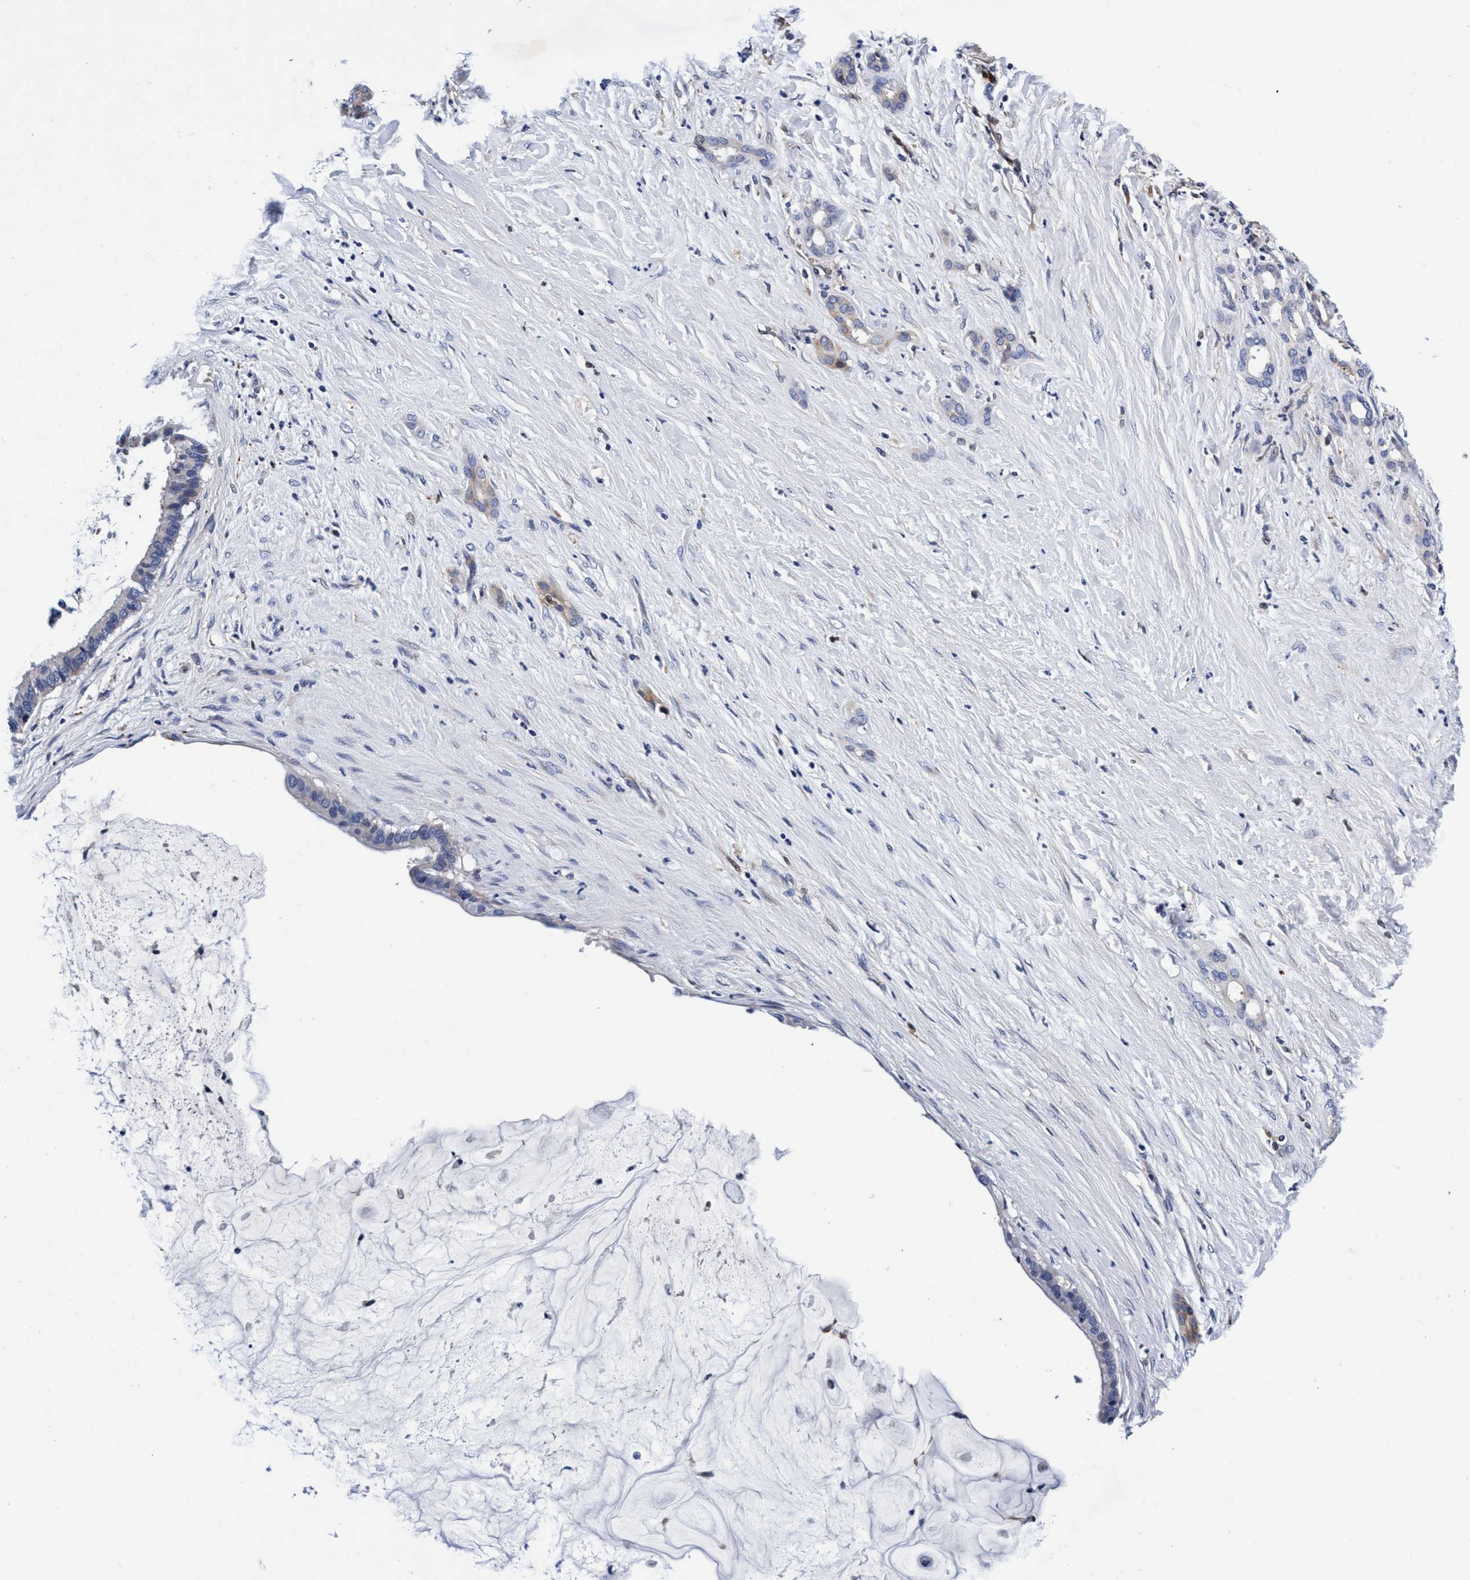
{"staining": {"intensity": "negative", "quantity": "none", "location": "none"}, "tissue": "pancreatic cancer", "cell_type": "Tumor cells", "image_type": "cancer", "snomed": [{"axis": "morphology", "description": "Adenocarcinoma, NOS"}, {"axis": "topography", "description": "Pancreas"}], "caption": "IHC micrograph of human pancreatic cancer (adenocarcinoma) stained for a protein (brown), which displays no expression in tumor cells.", "gene": "UBALD2", "patient": {"sex": "male", "age": 41}}